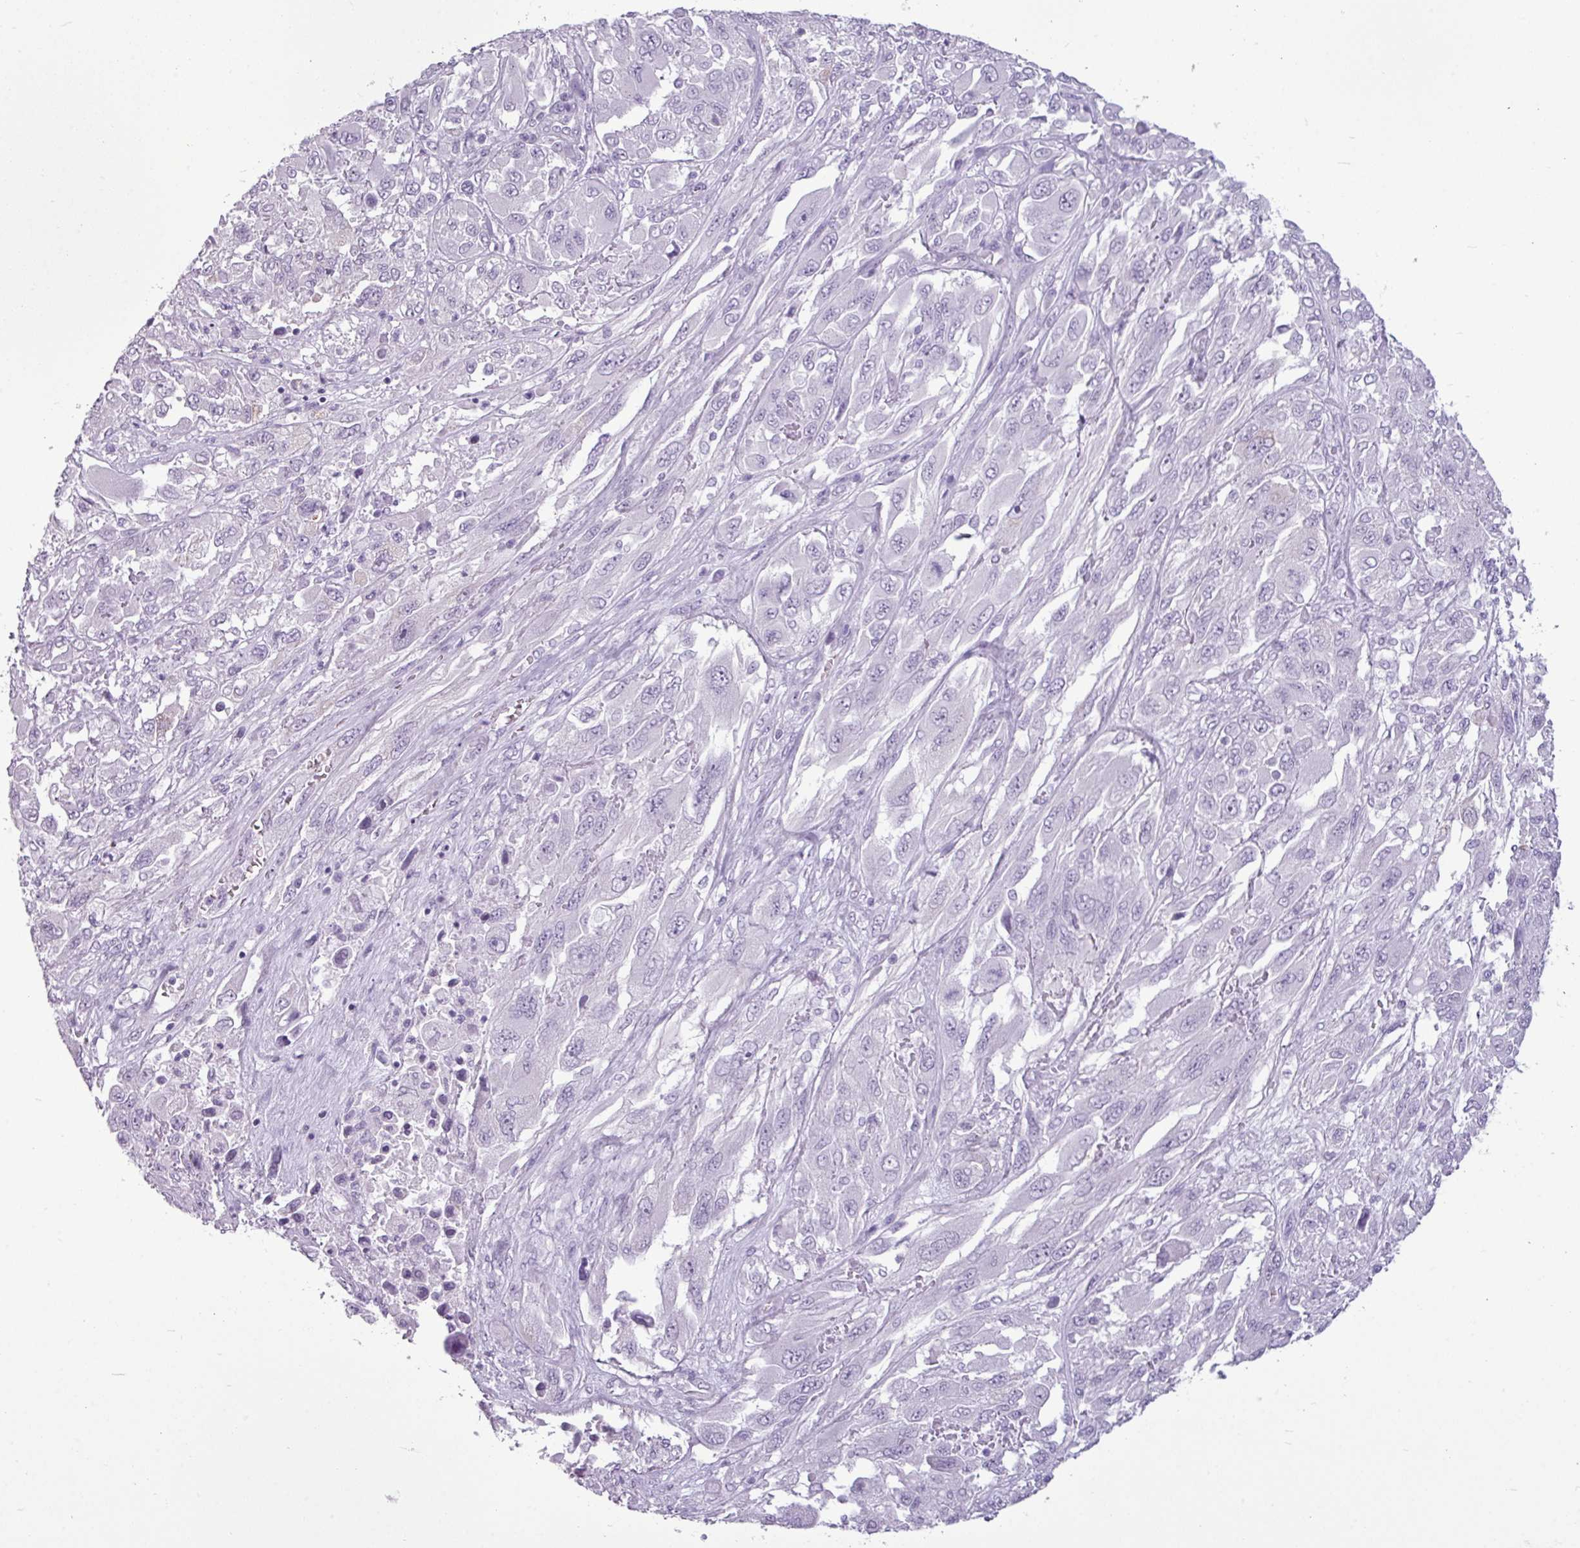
{"staining": {"intensity": "negative", "quantity": "none", "location": "none"}, "tissue": "melanoma", "cell_type": "Tumor cells", "image_type": "cancer", "snomed": [{"axis": "morphology", "description": "Malignant melanoma, NOS"}, {"axis": "topography", "description": "Skin"}], "caption": "This histopathology image is of malignant melanoma stained with immunohistochemistry to label a protein in brown with the nuclei are counter-stained blue. There is no staining in tumor cells.", "gene": "AMY2A", "patient": {"sex": "female", "age": 91}}